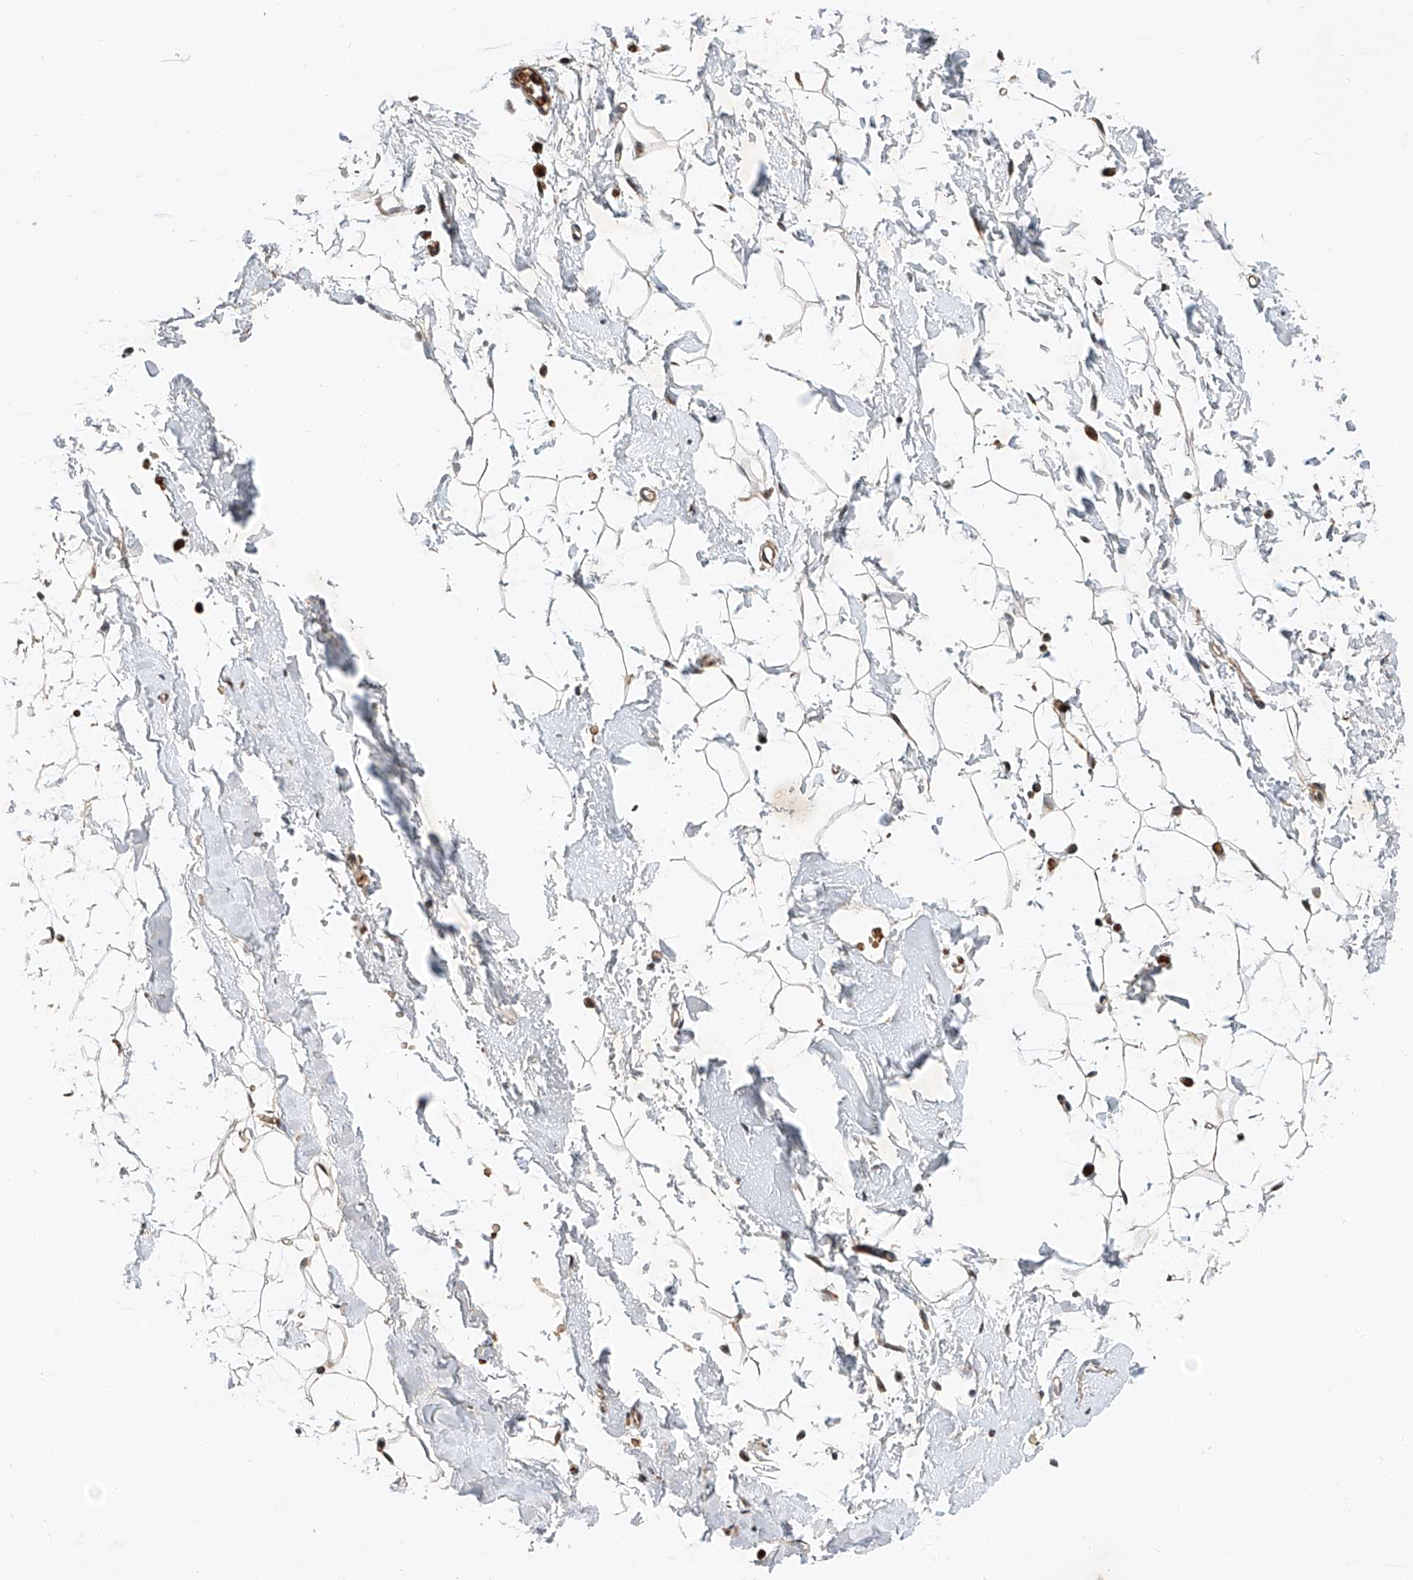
{"staining": {"intensity": "moderate", "quantity": "25%-75%", "location": "cytoplasmic/membranous"}, "tissue": "adipose tissue", "cell_type": "Adipocytes", "image_type": "normal", "snomed": [{"axis": "morphology", "description": "Normal tissue, NOS"}, {"axis": "topography", "description": "Breast"}], "caption": "Moderate cytoplasmic/membranous staining is identified in about 25%-75% of adipocytes in unremarkable adipose tissue.", "gene": "USF3", "patient": {"sex": "female", "age": 23}}